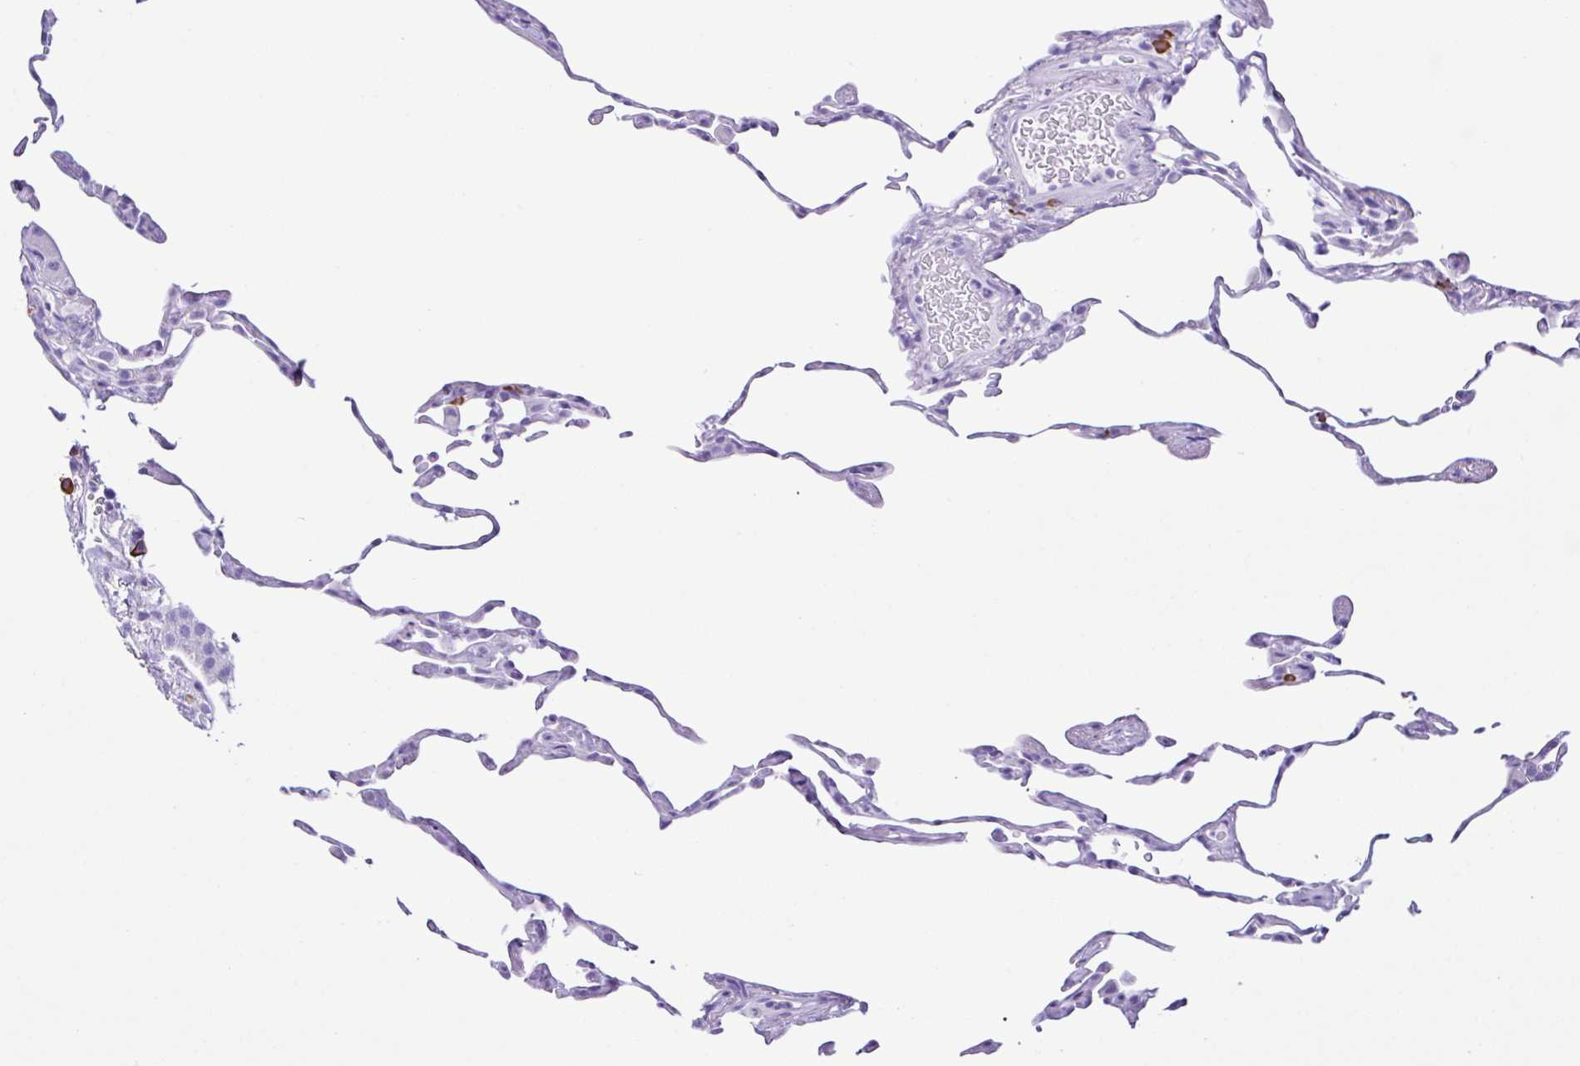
{"staining": {"intensity": "negative", "quantity": "none", "location": "none"}, "tissue": "lung", "cell_type": "Alveolar cells", "image_type": "normal", "snomed": [{"axis": "morphology", "description": "Normal tissue, NOS"}, {"axis": "topography", "description": "Lung"}], "caption": "Alveolar cells are negative for protein expression in unremarkable human lung. Nuclei are stained in blue.", "gene": "PIGF", "patient": {"sex": "female", "age": 57}}